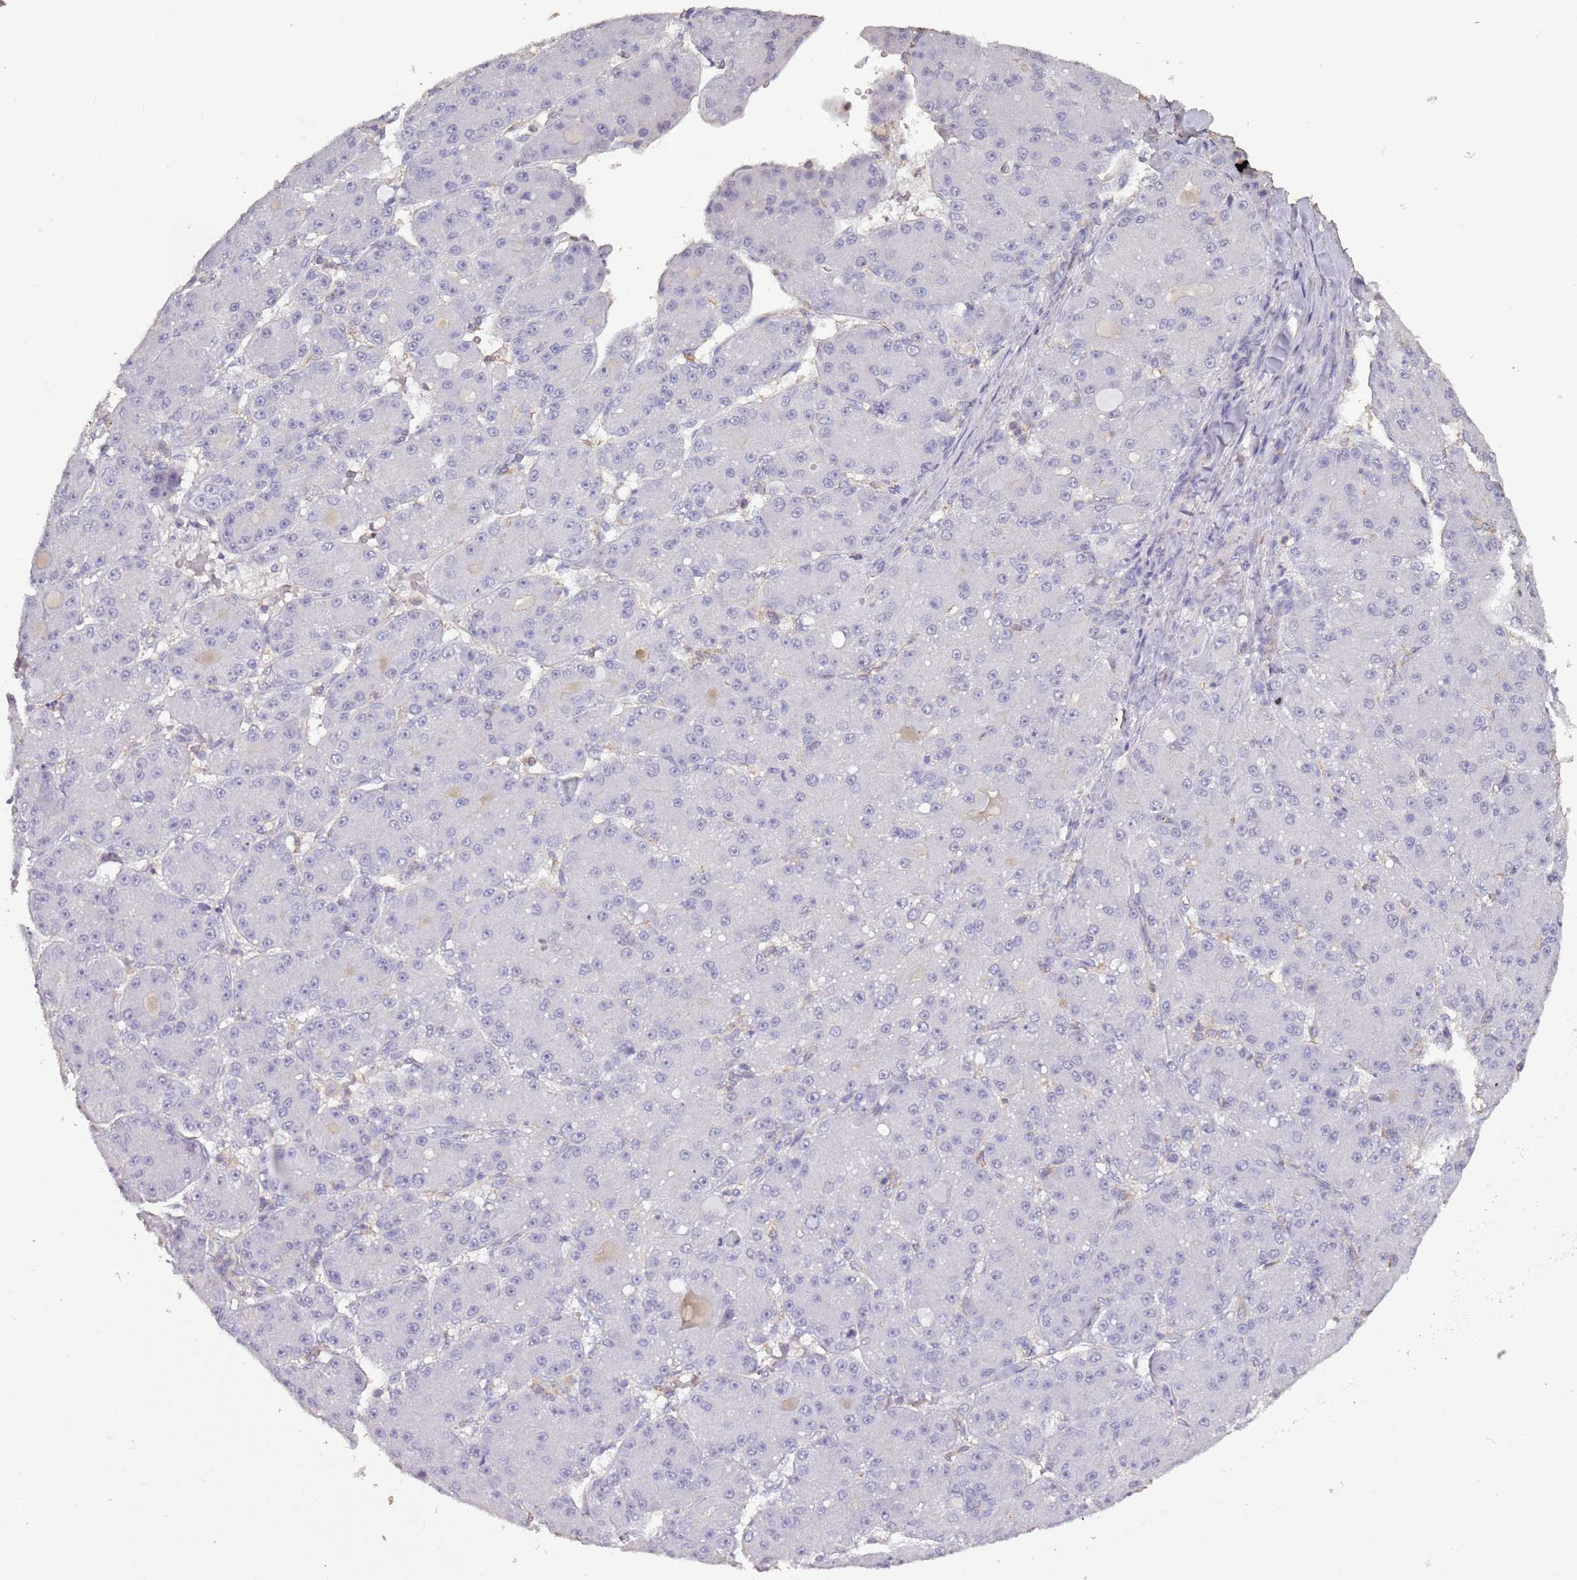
{"staining": {"intensity": "negative", "quantity": "none", "location": "none"}, "tissue": "liver cancer", "cell_type": "Tumor cells", "image_type": "cancer", "snomed": [{"axis": "morphology", "description": "Carcinoma, Hepatocellular, NOS"}, {"axis": "topography", "description": "Liver"}], "caption": "High power microscopy micrograph of an immunohistochemistry photomicrograph of liver cancer, revealing no significant expression in tumor cells.", "gene": "SUN5", "patient": {"sex": "male", "age": 67}}